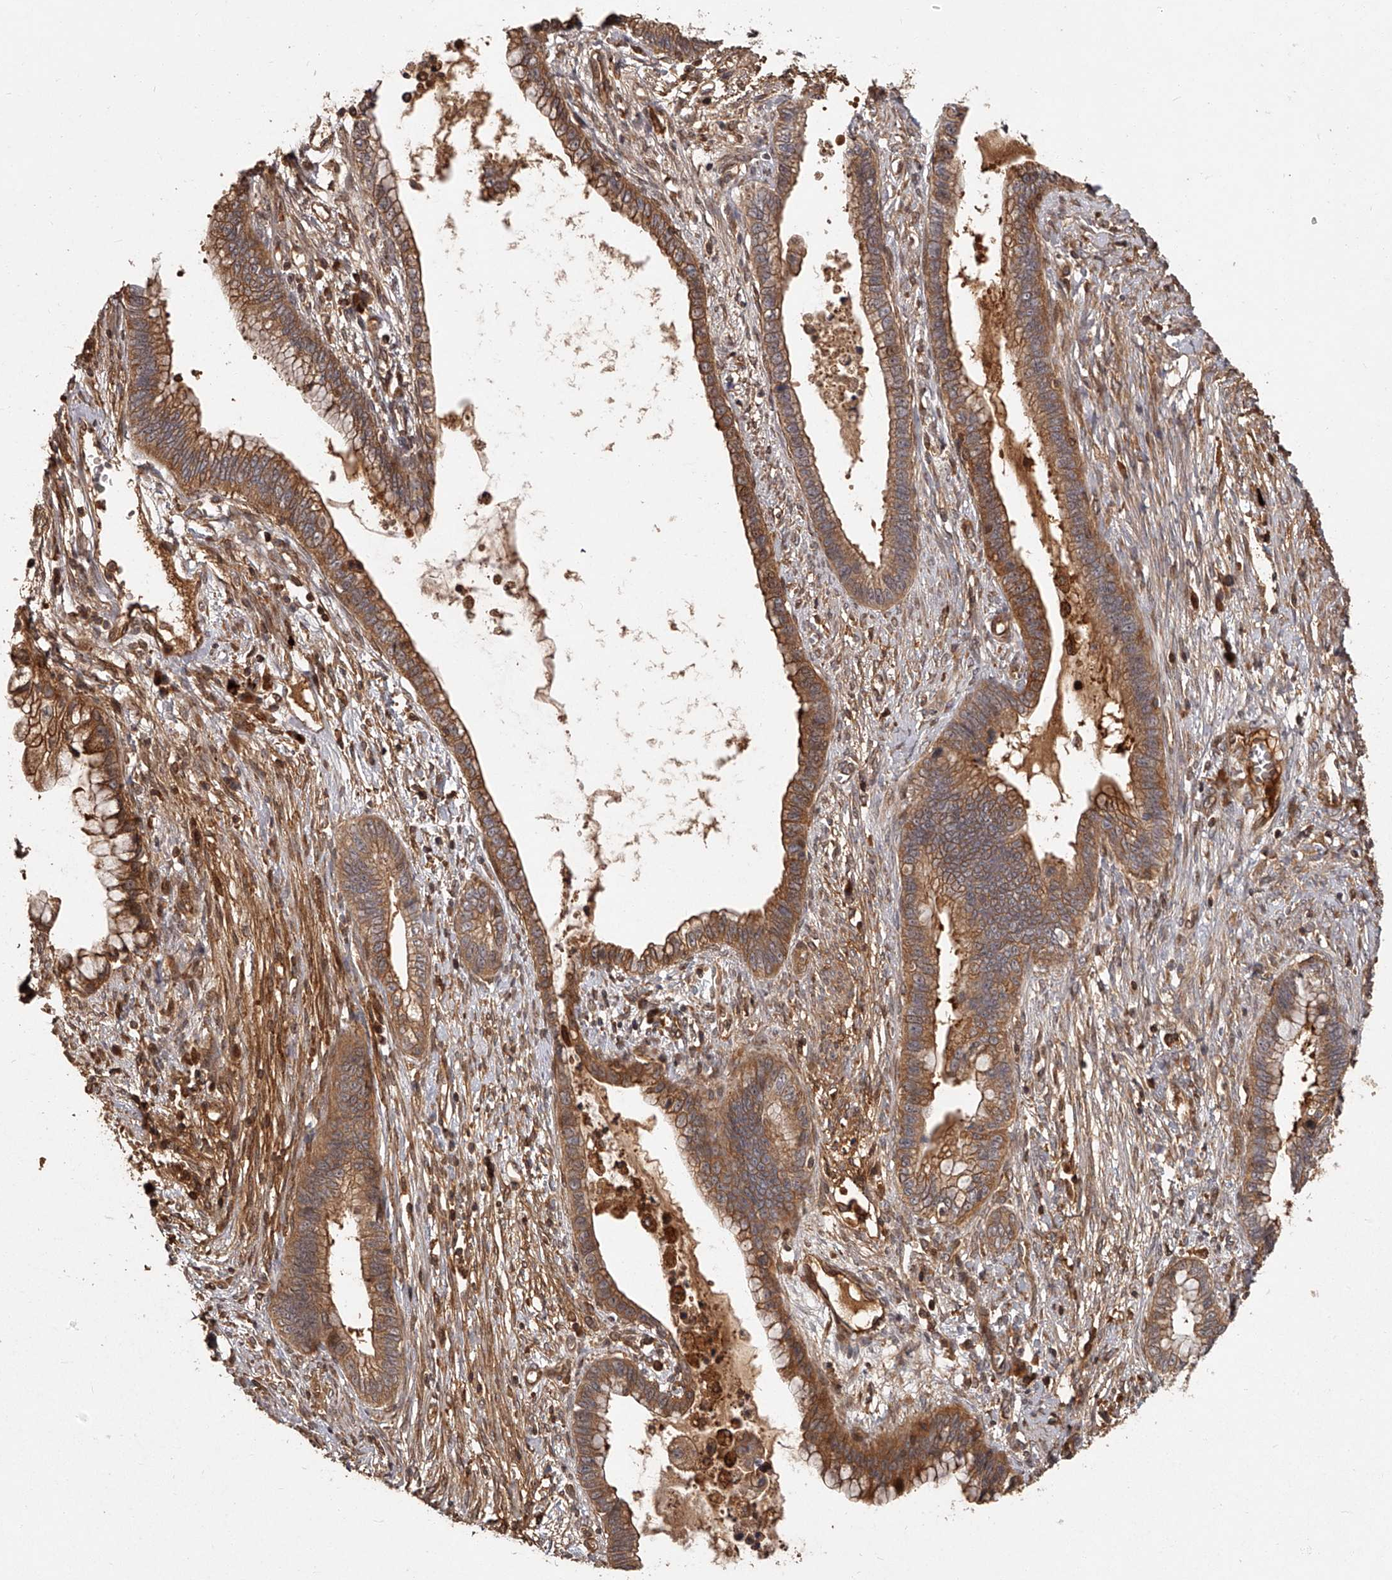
{"staining": {"intensity": "moderate", "quantity": ">75%", "location": "cytoplasmic/membranous"}, "tissue": "cervical cancer", "cell_type": "Tumor cells", "image_type": "cancer", "snomed": [{"axis": "morphology", "description": "Adenocarcinoma, NOS"}, {"axis": "topography", "description": "Cervix"}], "caption": "Immunohistochemical staining of human cervical cancer exhibits medium levels of moderate cytoplasmic/membranous expression in approximately >75% of tumor cells. Using DAB (brown) and hematoxylin (blue) stains, captured at high magnification using brightfield microscopy.", "gene": "CRYZL1", "patient": {"sex": "female", "age": 44}}